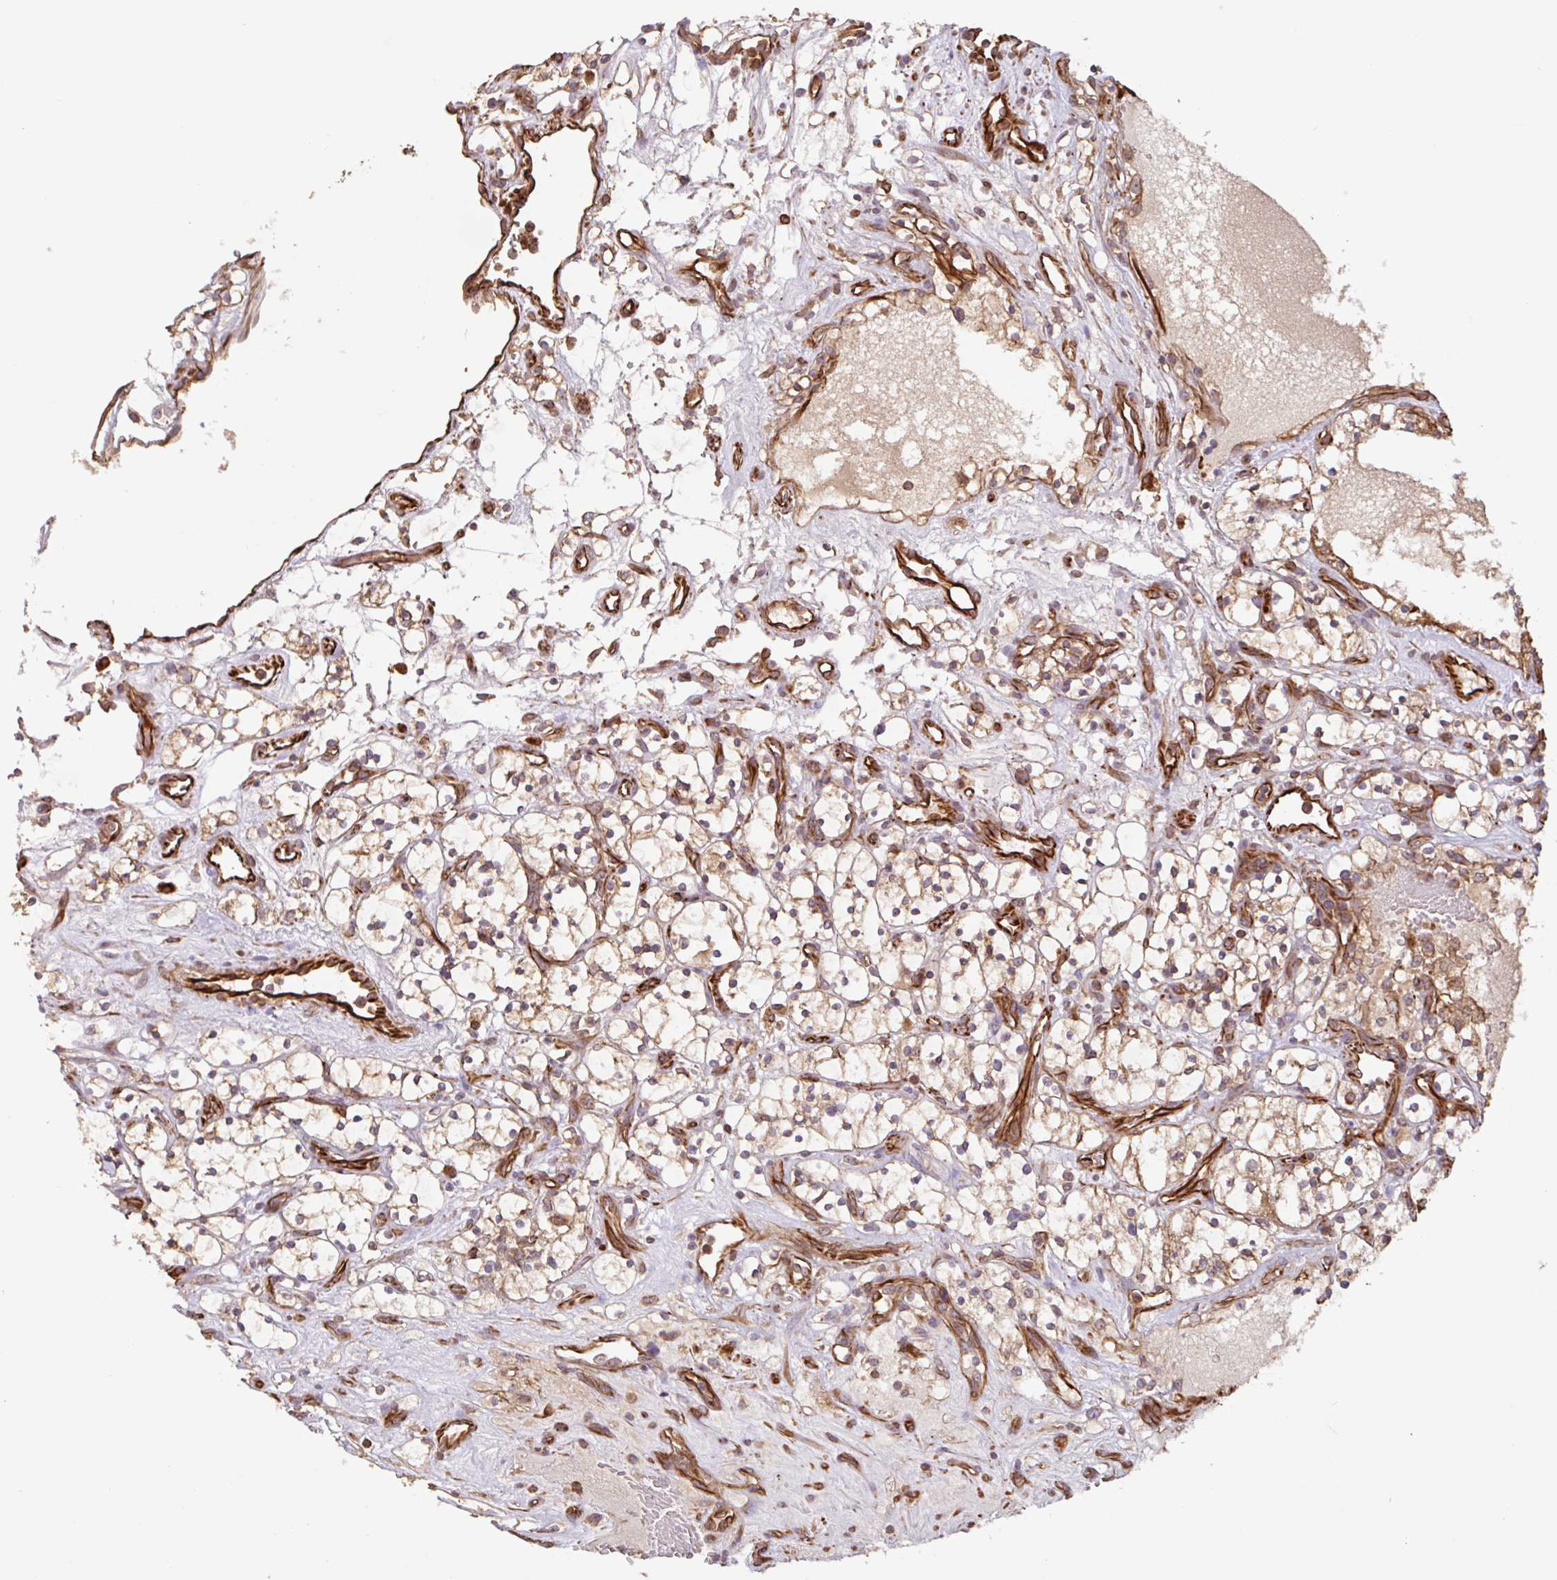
{"staining": {"intensity": "moderate", "quantity": "25%-75%", "location": "cytoplasmic/membranous"}, "tissue": "renal cancer", "cell_type": "Tumor cells", "image_type": "cancer", "snomed": [{"axis": "morphology", "description": "Adenocarcinoma, NOS"}, {"axis": "topography", "description": "Kidney"}], "caption": "Tumor cells show medium levels of moderate cytoplasmic/membranous staining in about 25%-75% of cells in human renal cancer (adenocarcinoma).", "gene": "ZNF790", "patient": {"sex": "female", "age": 69}}